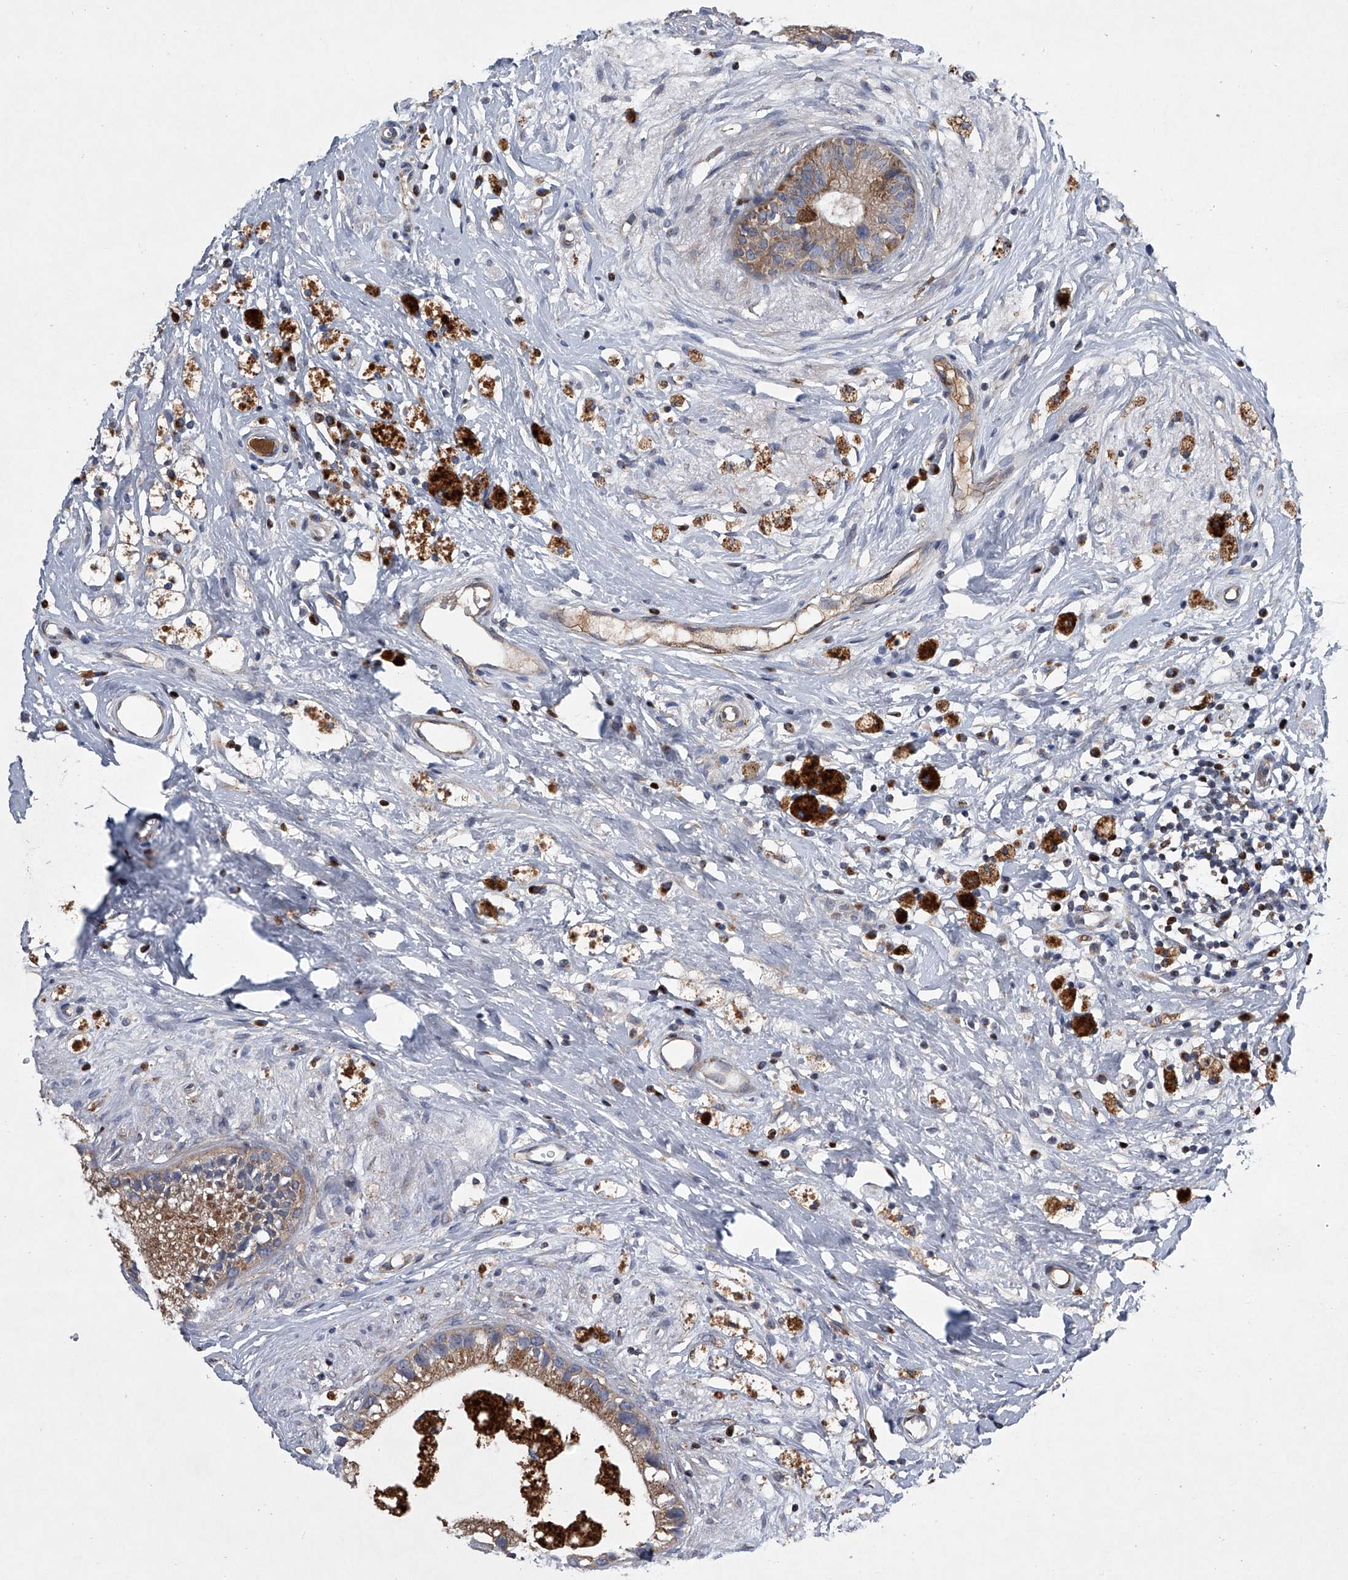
{"staining": {"intensity": "moderate", "quantity": ">75%", "location": "cytoplasmic/membranous"}, "tissue": "epididymis", "cell_type": "Glandular cells", "image_type": "normal", "snomed": [{"axis": "morphology", "description": "Normal tissue, NOS"}, {"axis": "topography", "description": "Epididymis"}], "caption": "Moderate cytoplasmic/membranous protein expression is appreciated in approximately >75% of glandular cells in epididymis. (DAB (3,3'-diaminobenzidine) IHC with brightfield microscopy, high magnification).", "gene": "STRADA", "patient": {"sex": "male", "age": 80}}